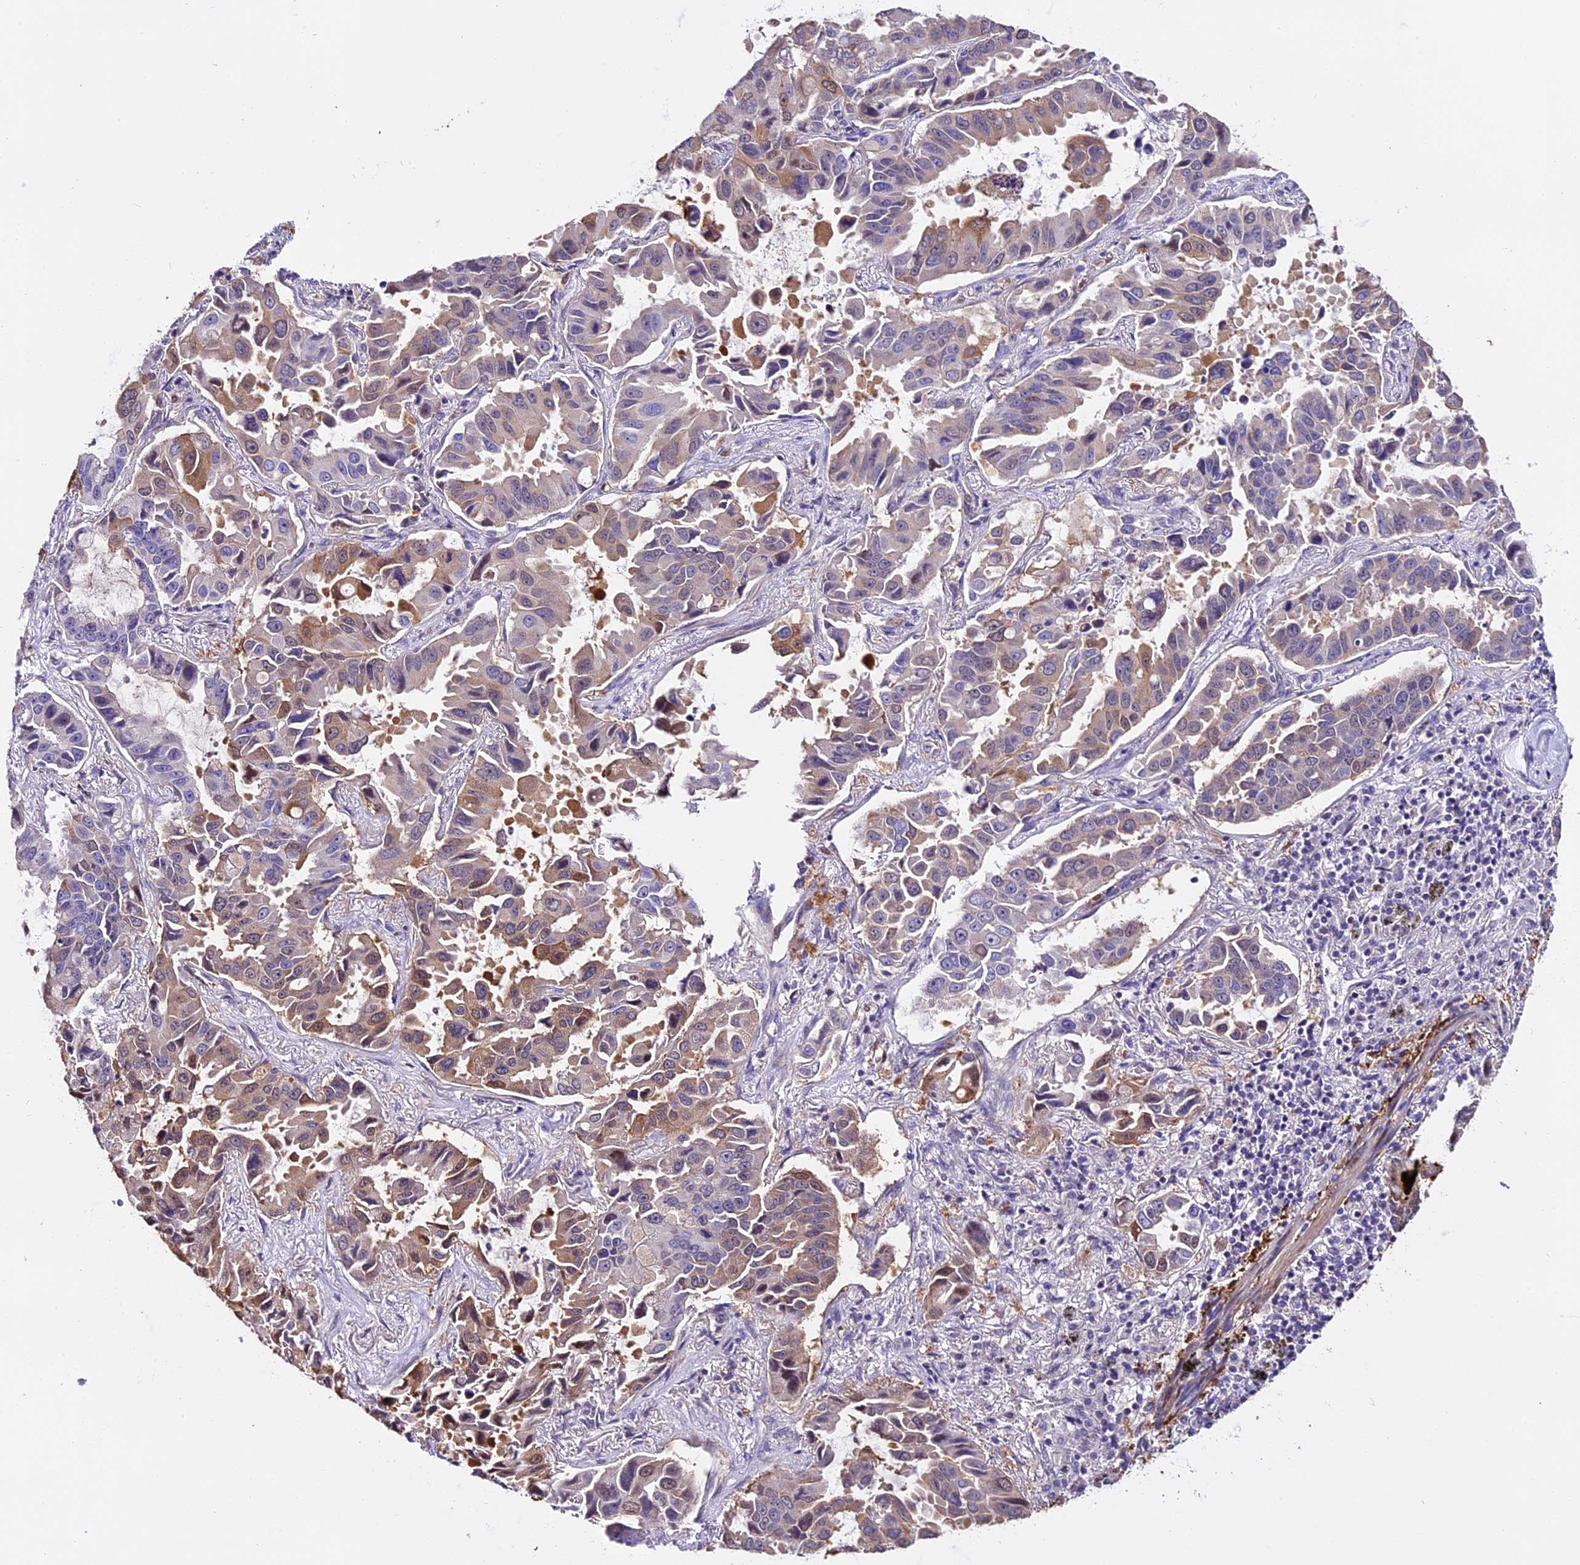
{"staining": {"intensity": "moderate", "quantity": "<25%", "location": "cytoplasmic/membranous"}, "tissue": "lung cancer", "cell_type": "Tumor cells", "image_type": "cancer", "snomed": [{"axis": "morphology", "description": "Adenocarcinoma, NOS"}, {"axis": "topography", "description": "Lung"}], "caption": "High-magnification brightfield microscopy of adenocarcinoma (lung) stained with DAB (3,3'-diaminobenzidine) (brown) and counterstained with hematoxylin (blue). tumor cells exhibit moderate cytoplasmic/membranous expression is identified in approximately<25% of cells.", "gene": "MAP3K7CL", "patient": {"sex": "male", "age": 64}}